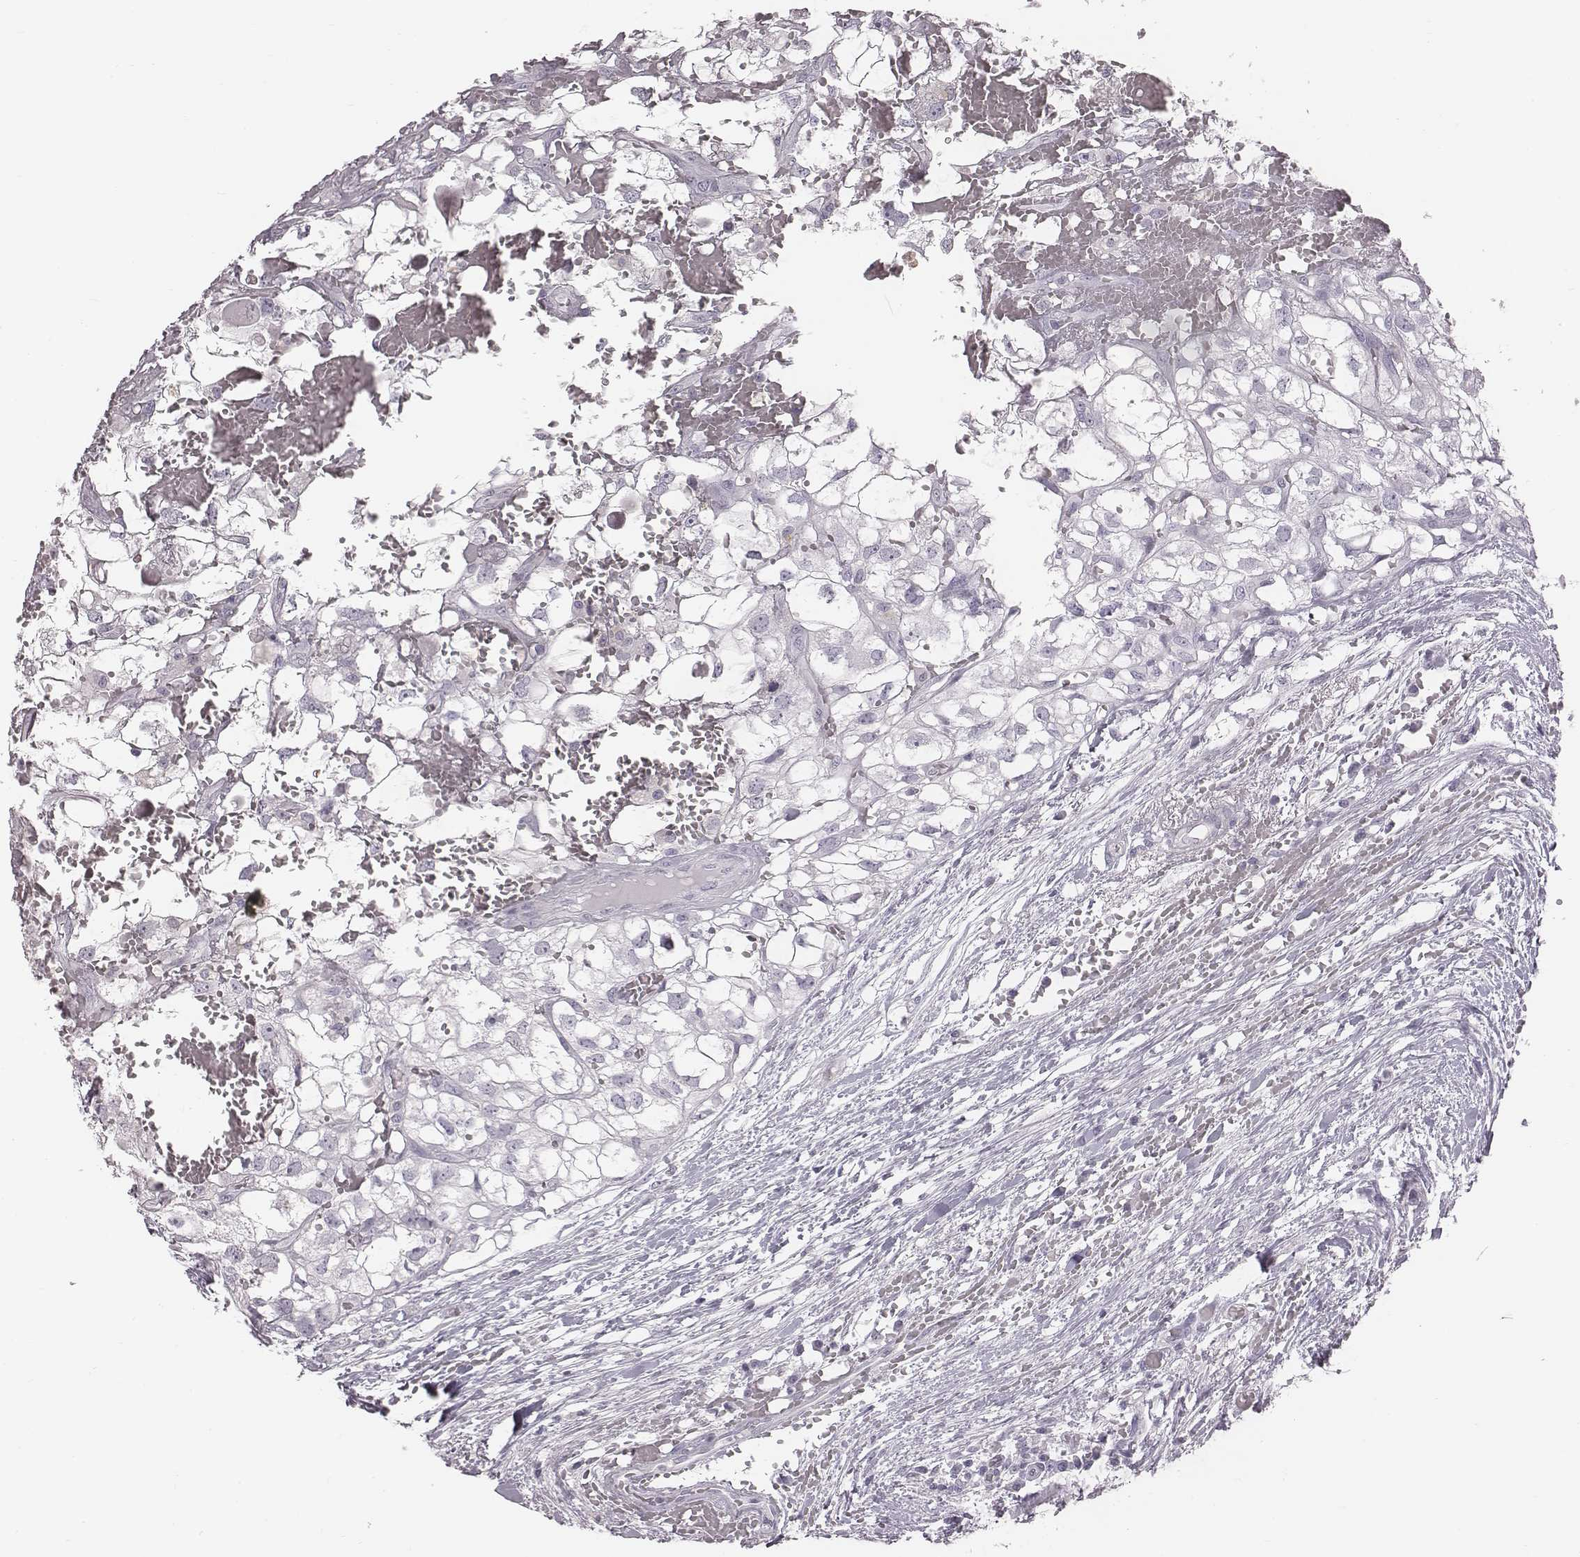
{"staining": {"intensity": "negative", "quantity": "none", "location": "none"}, "tissue": "renal cancer", "cell_type": "Tumor cells", "image_type": "cancer", "snomed": [{"axis": "morphology", "description": "Adenocarcinoma, NOS"}, {"axis": "topography", "description": "Kidney"}], "caption": "Immunohistochemistry (IHC) of human renal adenocarcinoma shows no positivity in tumor cells. (DAB immunohistochemistry (IHC), high magnification).", "gene": "C6orf58", "patient": {"sex": "male", "age": 56}}